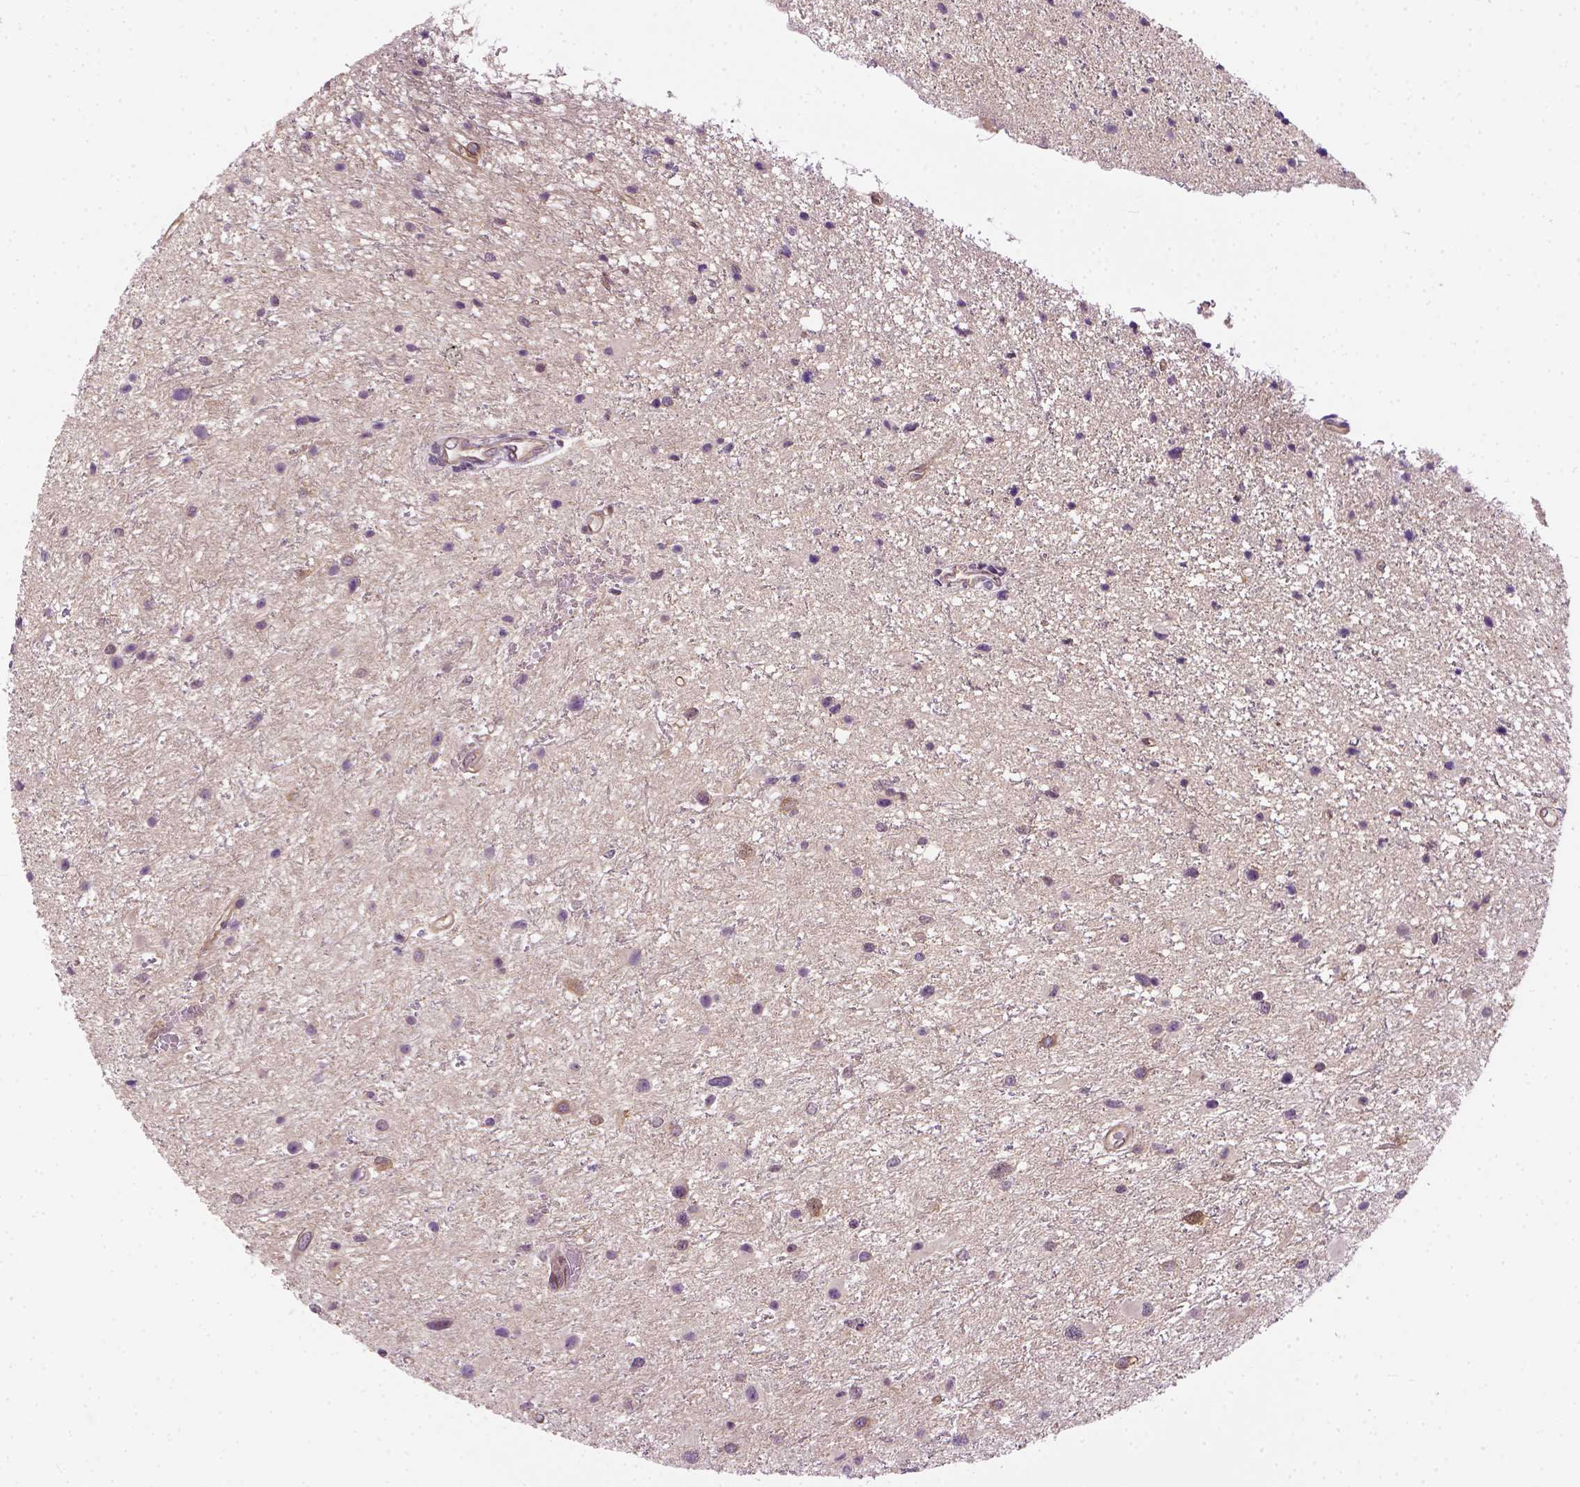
{"staining": {"intensity": "moderate", "quantity": "<25%", "location": "cytoplasmic/membranous"}, "tissue": "glioma", "cell_type": "Tumor cells", "image_type": "cancer", "snomed": [{"axis": "morphology", "description": "Glioma, malignant, Low grade"}, {"axis": "topography", "description": "Brain"}], "caption": "Malignant low-grade glioma tissue reveals moderate cytoplasmic/membranous expression in approximately <25% of tumor cells", "gene": "KAZN", "patient": {"sex": "female", "age": 32}}